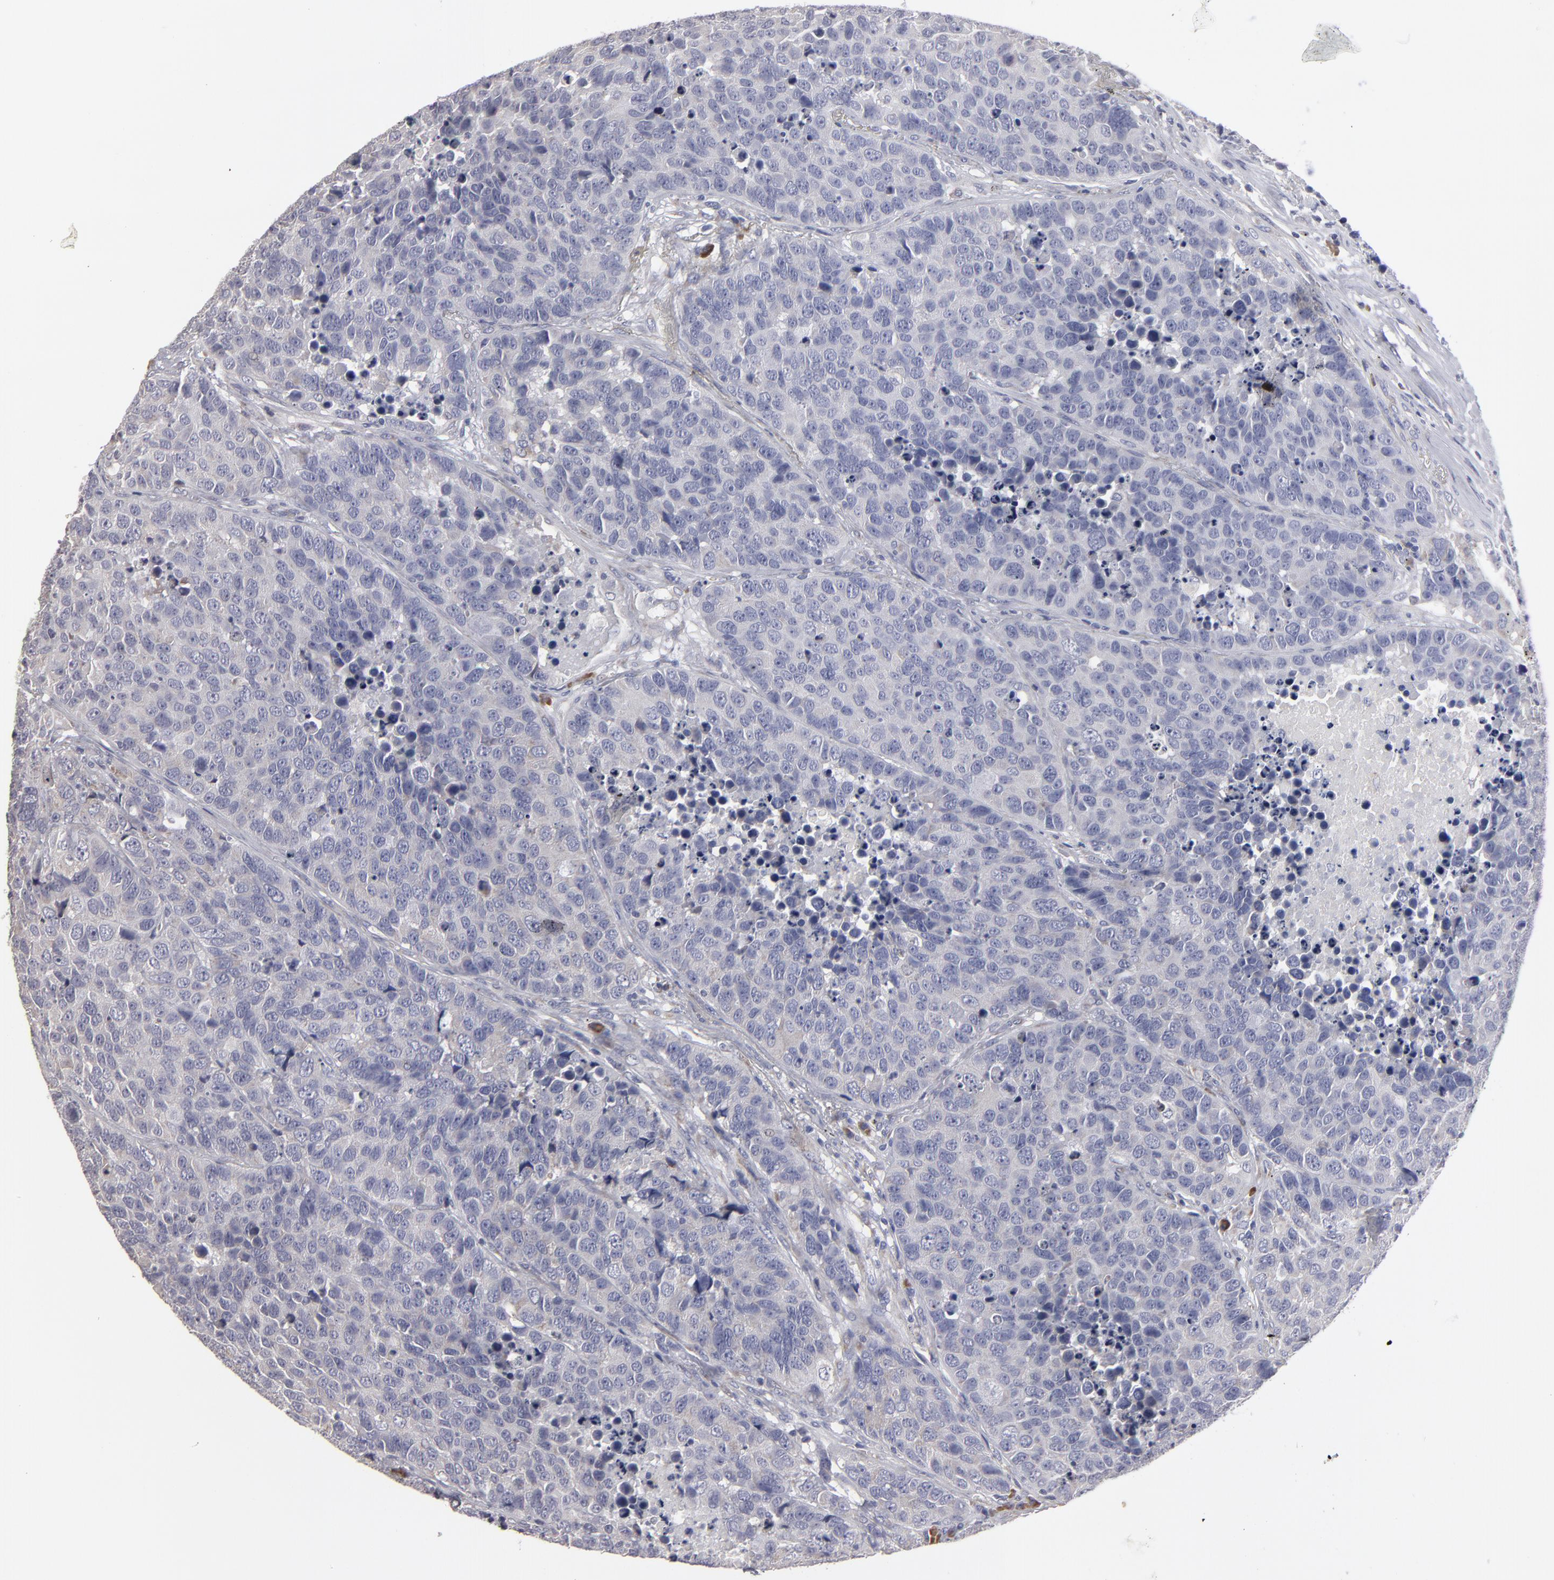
{"staining": {"intensity": "weak", "quantity": "25%-75%", "location": "cytoplasmic/membranous"}, "tissue": "carcinoid", "cell_type": "Tumor cells", "image_type": "cancer", "snomed": [{"axis": "morphology", "description": "Carcinoid, malignant, NOS"}, {"axis": "topography", "description": "Lung"}], "caption": "Carcinoid stained for a protein reveals weak cytoplasmic/membranous positivity in tumor cells. (DAB = brown stain, brightfield microscopy at high magnification).", "gene": "CCDC80", "patient": {"sex": "male", "age": 60}}